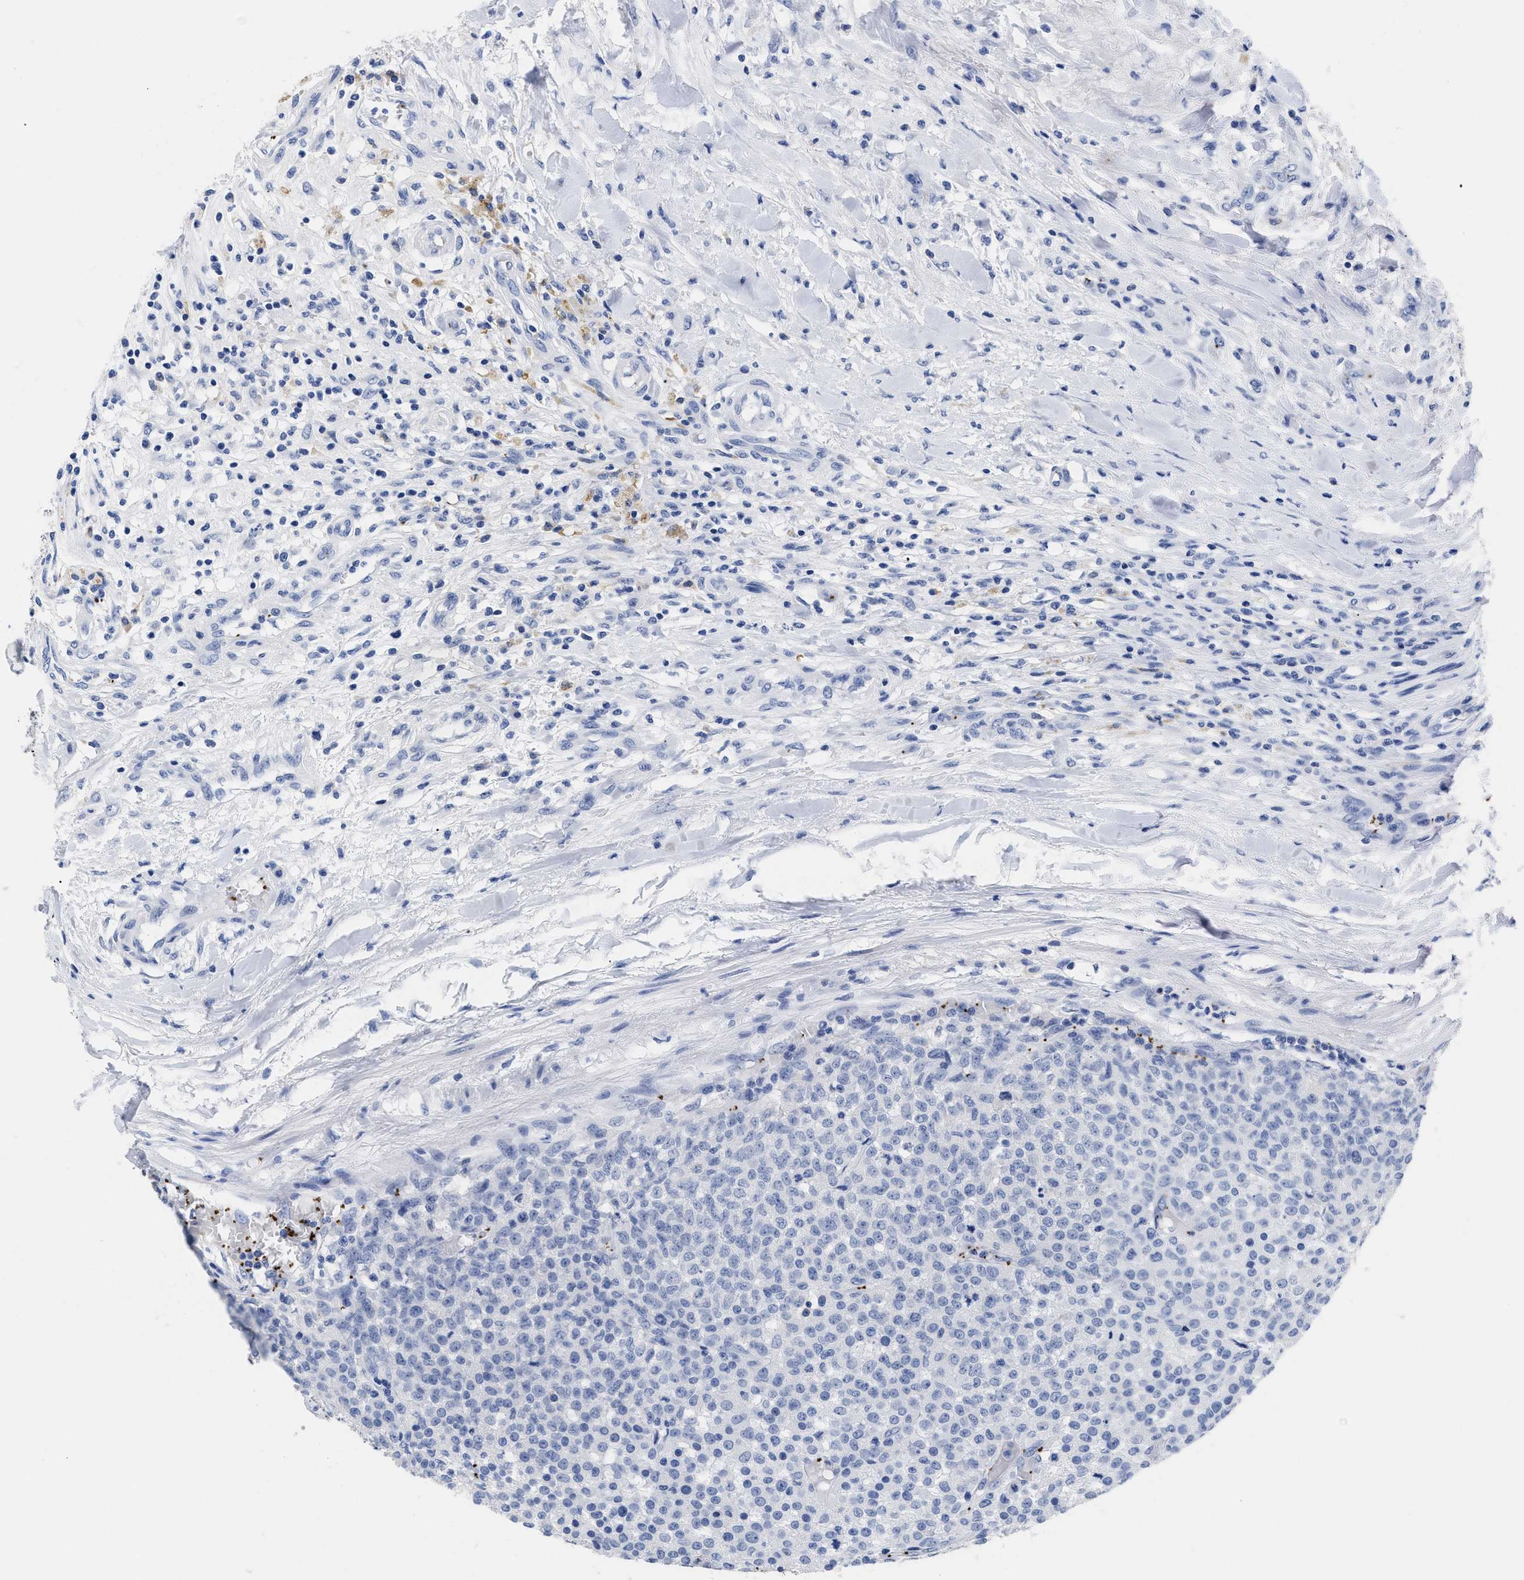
{"staining": {"intensity": "negative", "quantity": "none", "location": "none"}, "tissue": "testis cancer", "cell_type": "Tumor cells", "image_type": "cancer", "snomed": [{"axis": "morphology", "description": "Seminoma, NOS"}, {"axis": "topography", "description": "Testis"}], "caption": "IHC photomicrograph of testis cancer (seminoma) stained for a protein (brown), which reveals no staining in tumor cells.", "gene": "TREML1", "patient": {"sex": "male", "age": 59}}